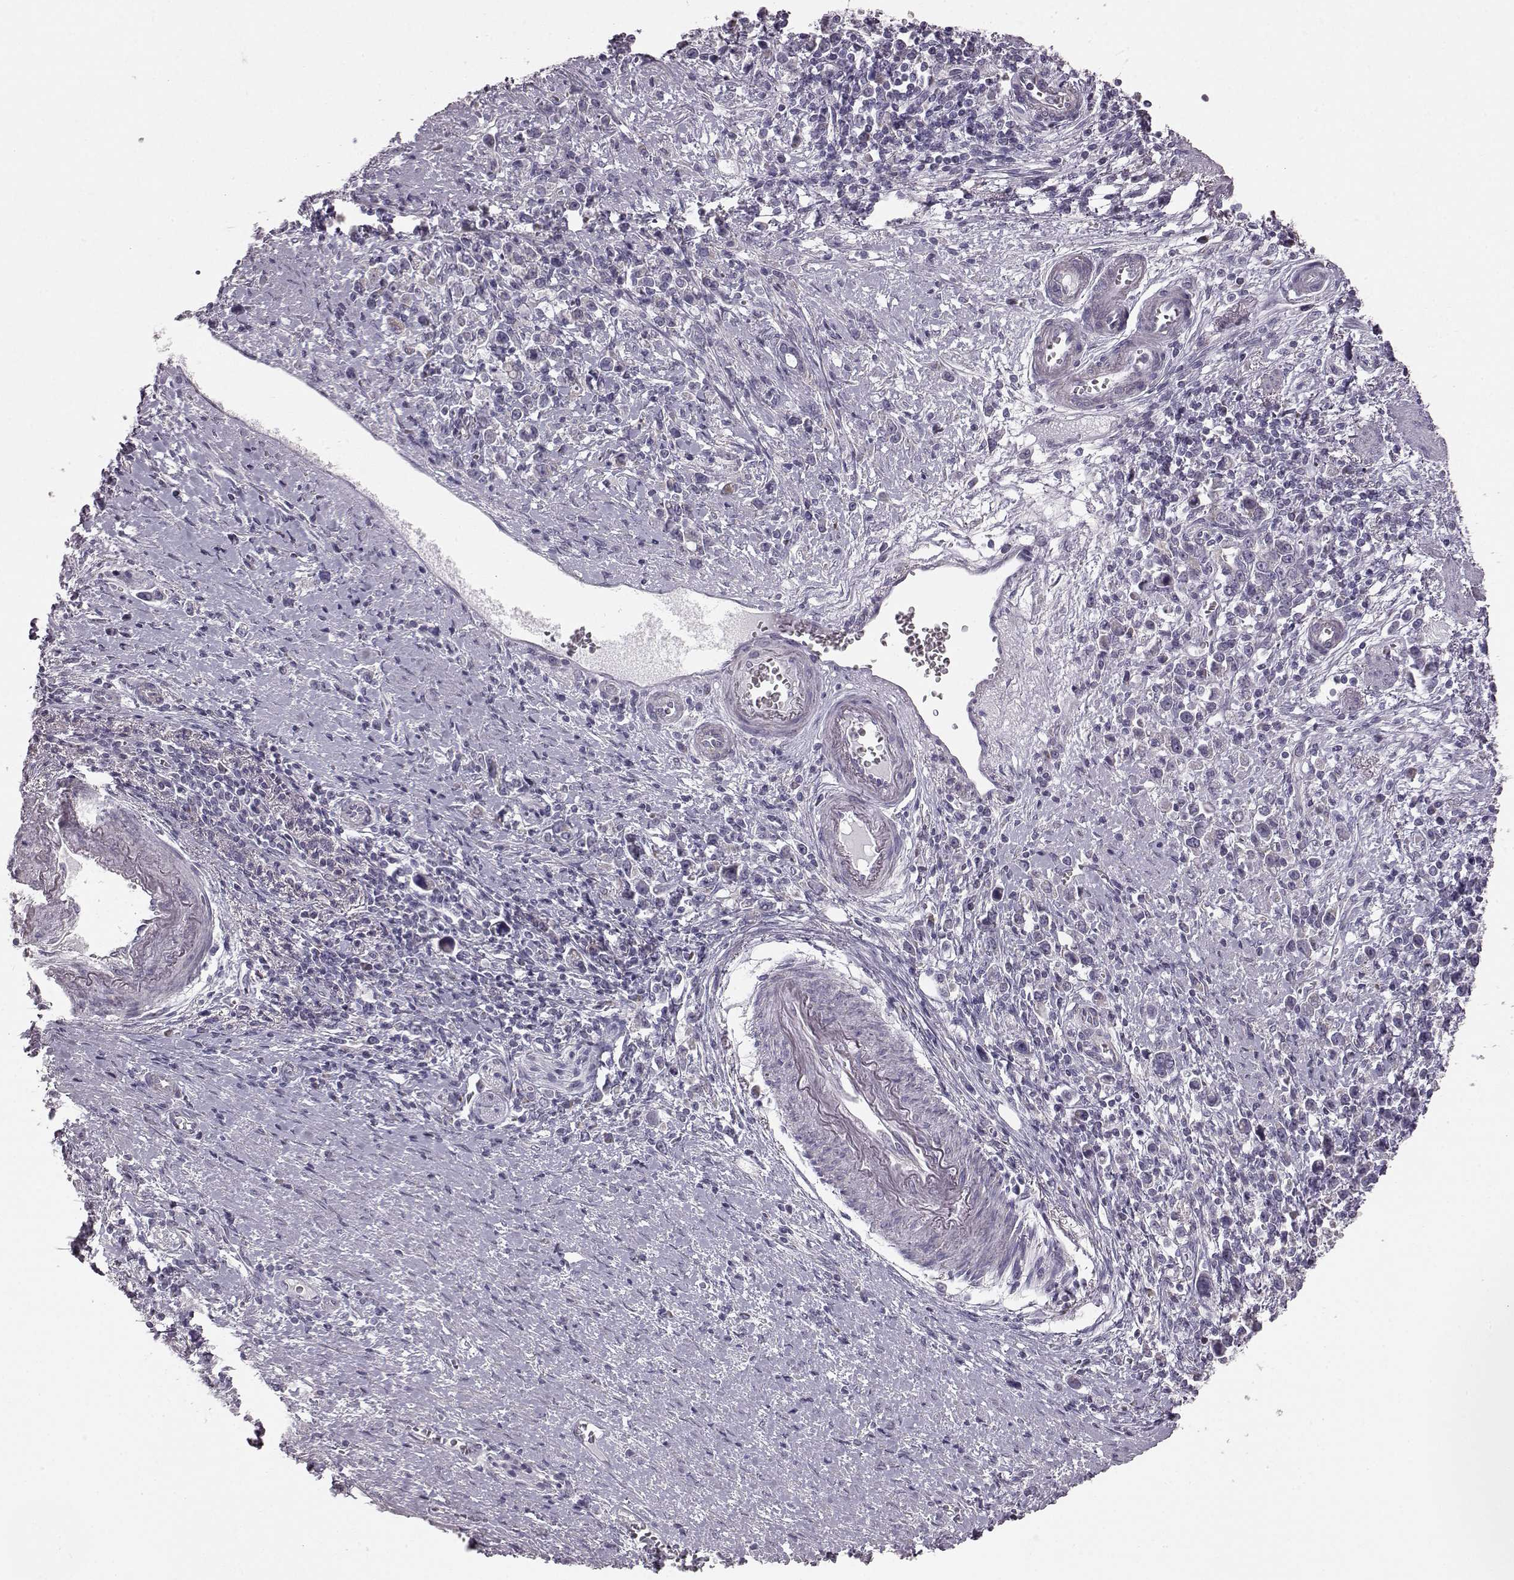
{"staining": {"intensity": "negative", "quantity": "none", "location": "none"}, "tissue": "stomach cancer", "cell_type": "Tumor cells", "image_type": "cancer", "snomed": [{"axis": "morphology", "description": "Adenocarcinoma, NOS"}, {"axis": "topography", "description": "Stomach"}], "caption": "A micrograph of stomach adenocarcinoma stained for a protein reveals no brown staining in tumor cells.", "gene": "FAM8A1", "patient": {"sex": "male", "age": 63}}